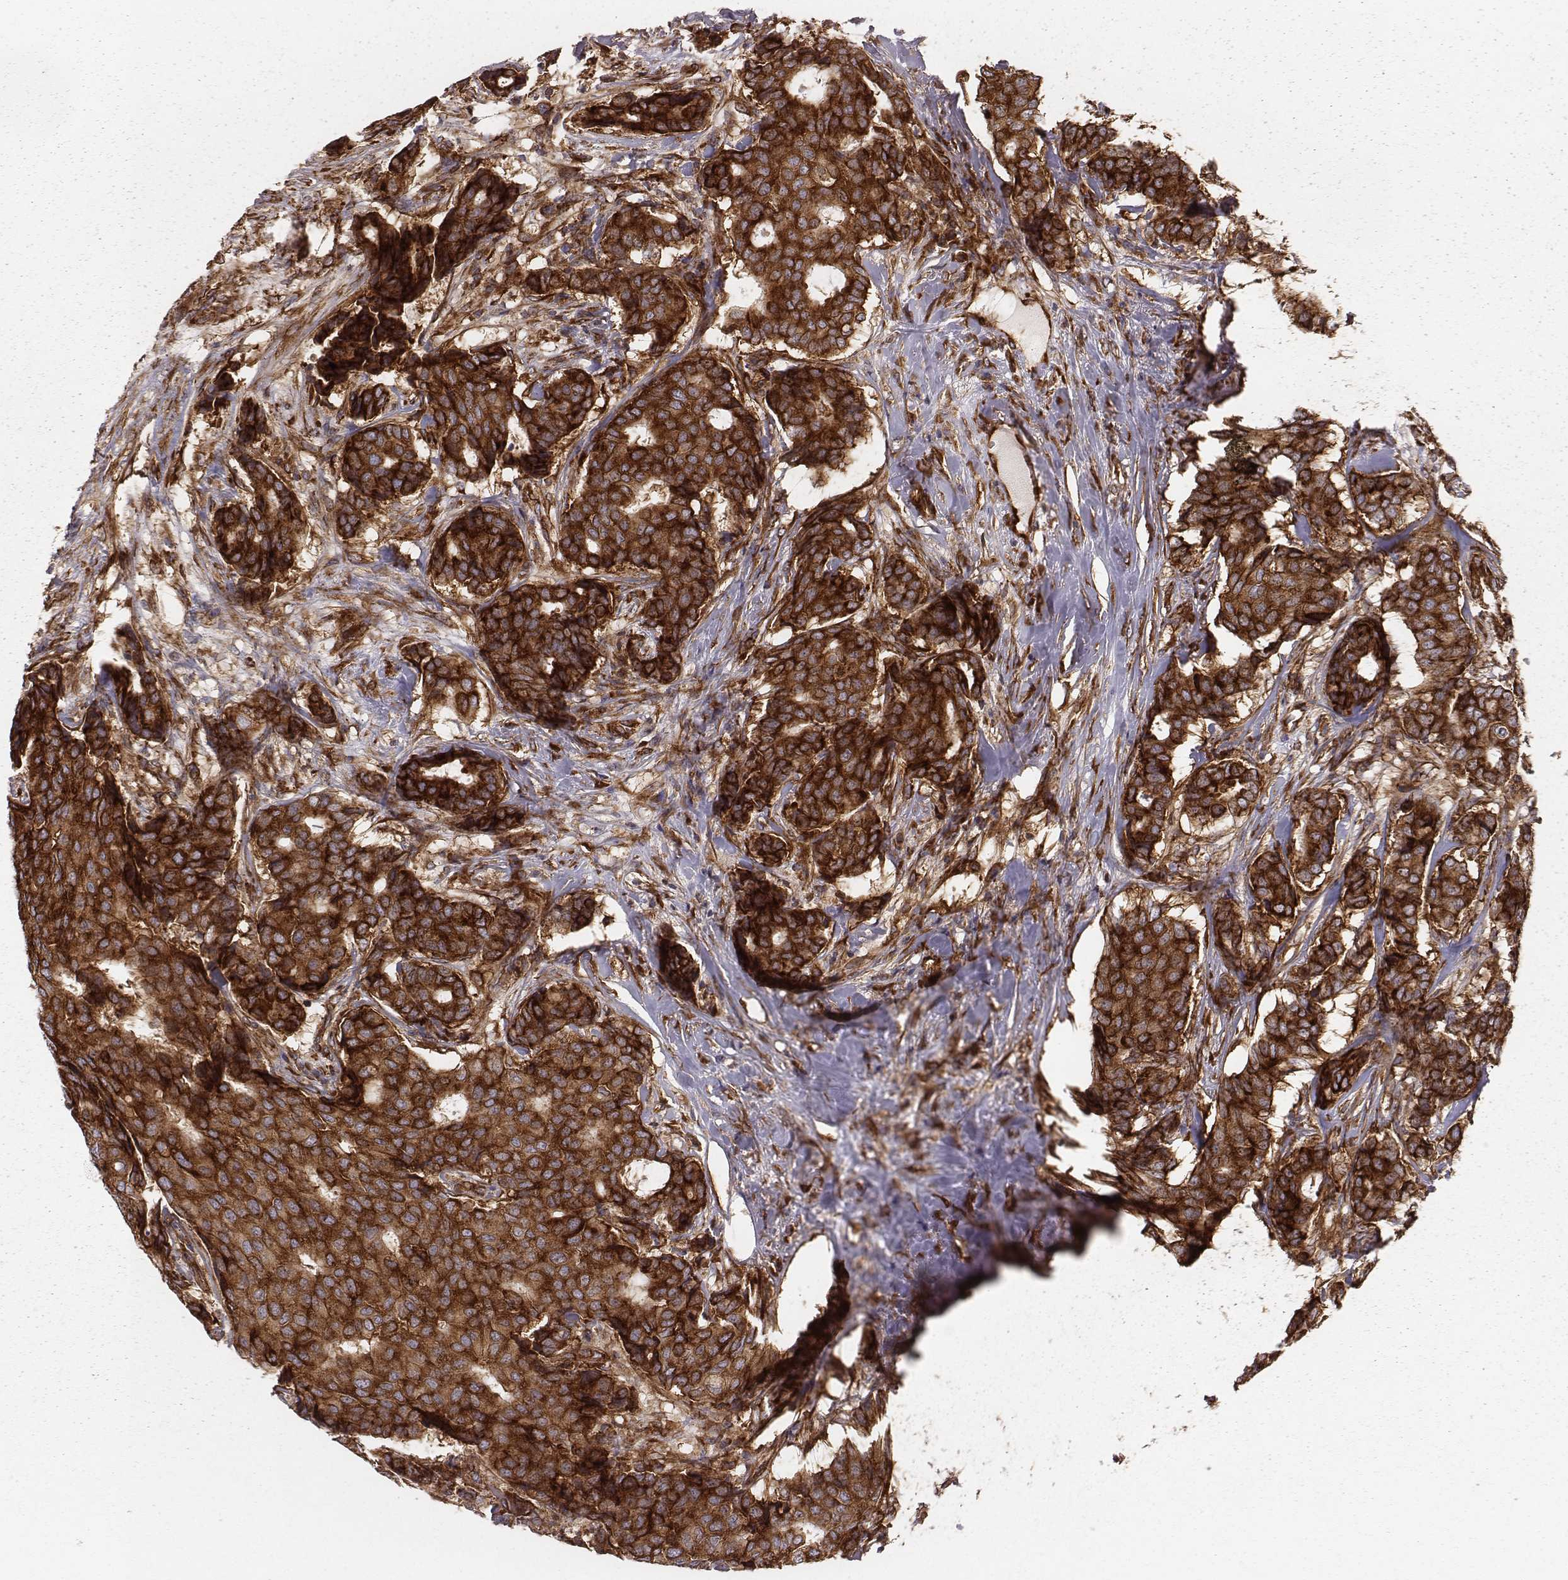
{"staining": {"intensity": "strong", "quantity": ">75%", "location": "cytoplasmic/membranous"}, "tissue": "breast cancer", "cell_type": "Tumor cells", "image_type": "cancer", "snomed": [{"axis": "morphology", "description": "Duct carcinoma"}, {"axis": "topography", "description": "Breast"}], "caption": "Protein analysis of breast cancer tissue exhibits strong cytoplasmic/membranous staining in approximately >75% of tumor cells.", "gene": "TXLNA", "patient": {"sex": "female", "age": 75}}